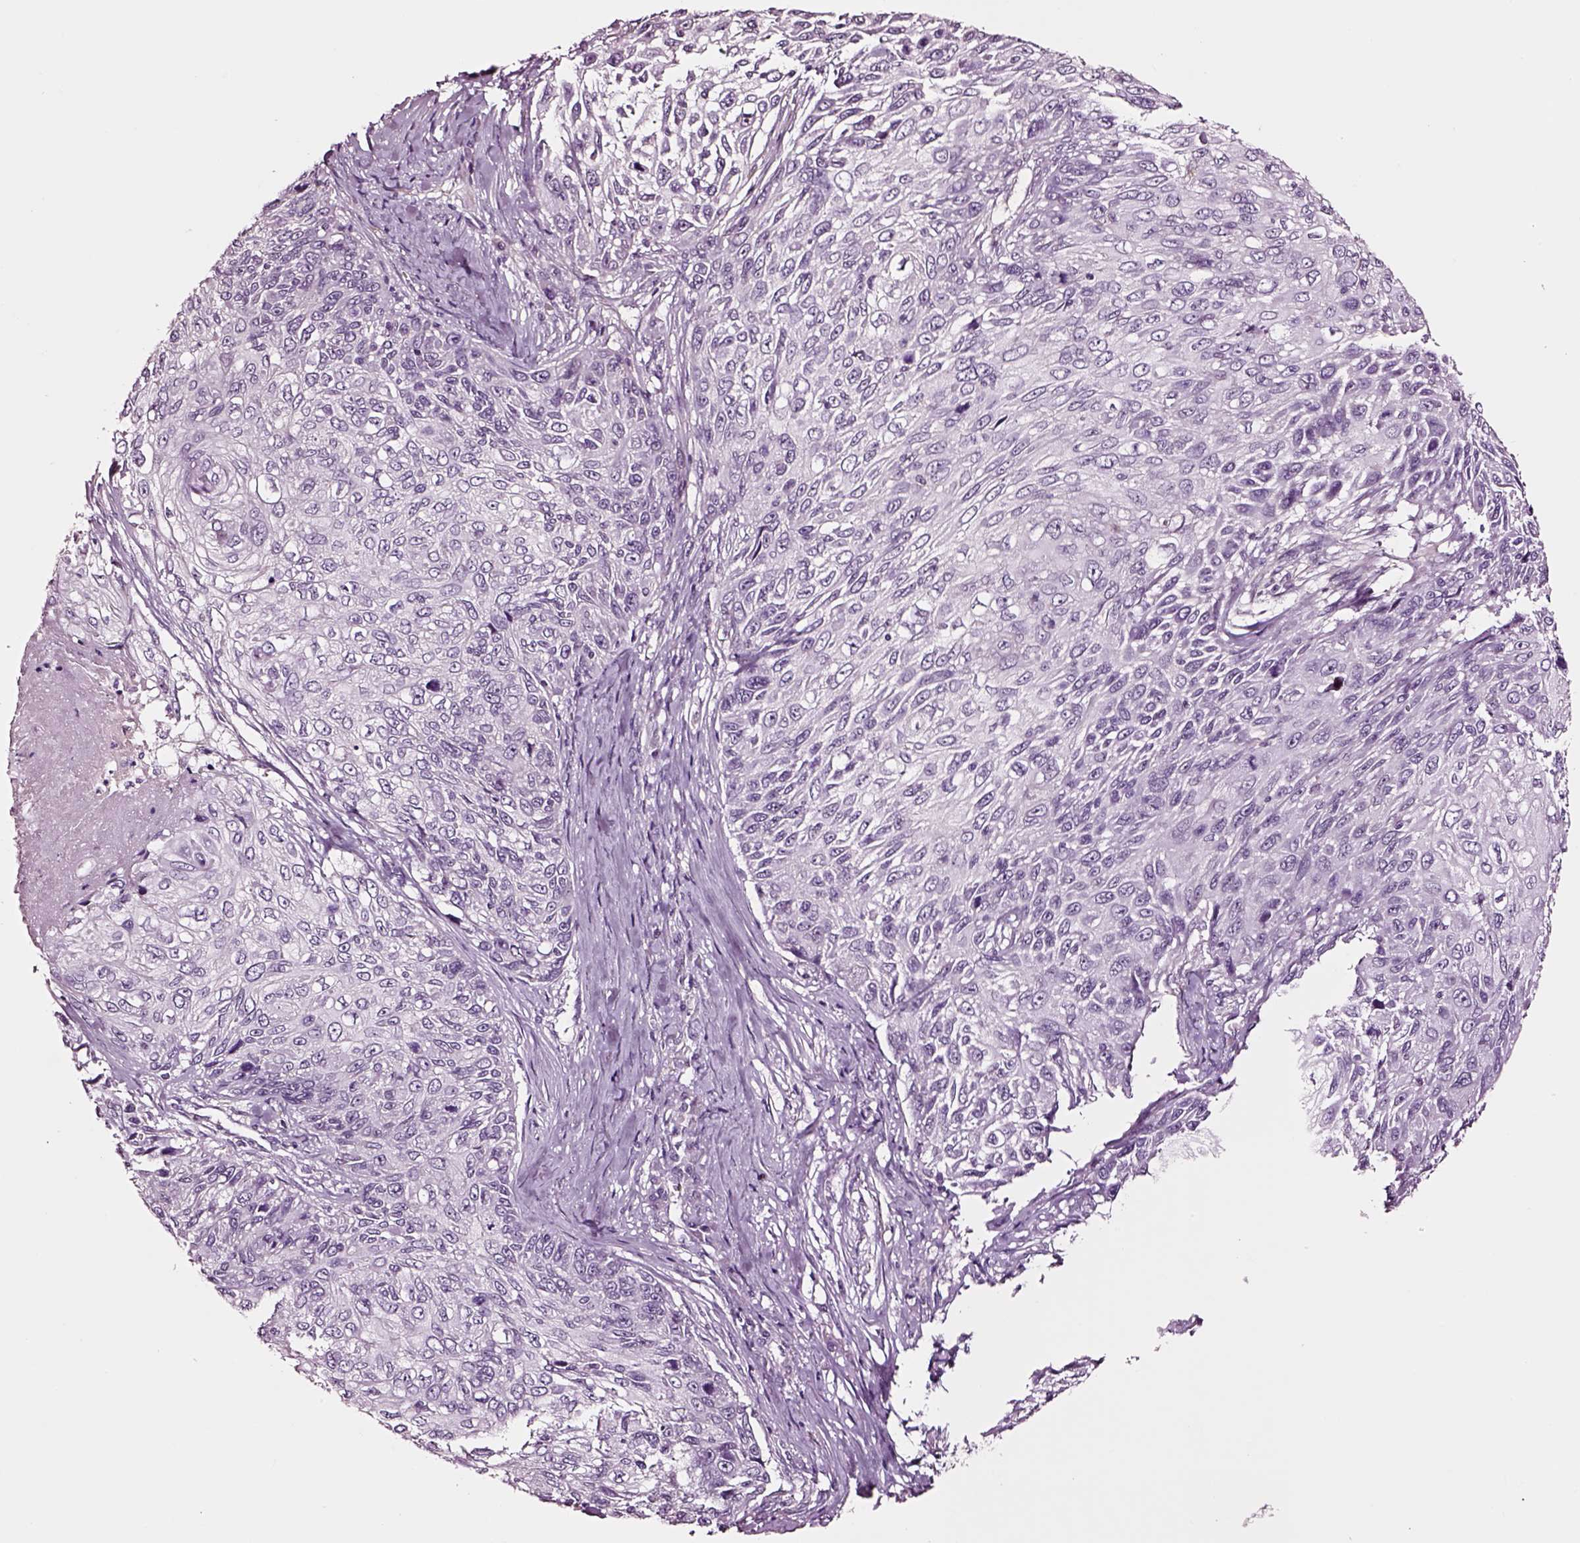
{"staining": {"intensity": "negative", "quantity": "none", "location": "none"}, "tissue": "skin cancer", "cell_type": "Tumor cells", "image_type": "cancer", "snomed": [{"axis": "morphology", "description": "Squamous cell carcinoma, NOS"}, {"axis": "topography", "description": "Skin"}], "caption": "High power microscopy image of an immunohistochemistry (IHC) photomicrograph of squamous cell carcinoma (skin), revealing no significant positivity in tumor cells. (Brightfield microscopy of DAB immunohistochemistry at high magnification).", "gene": "SOX10", "patient": {"sex": "male", "age": 92}}